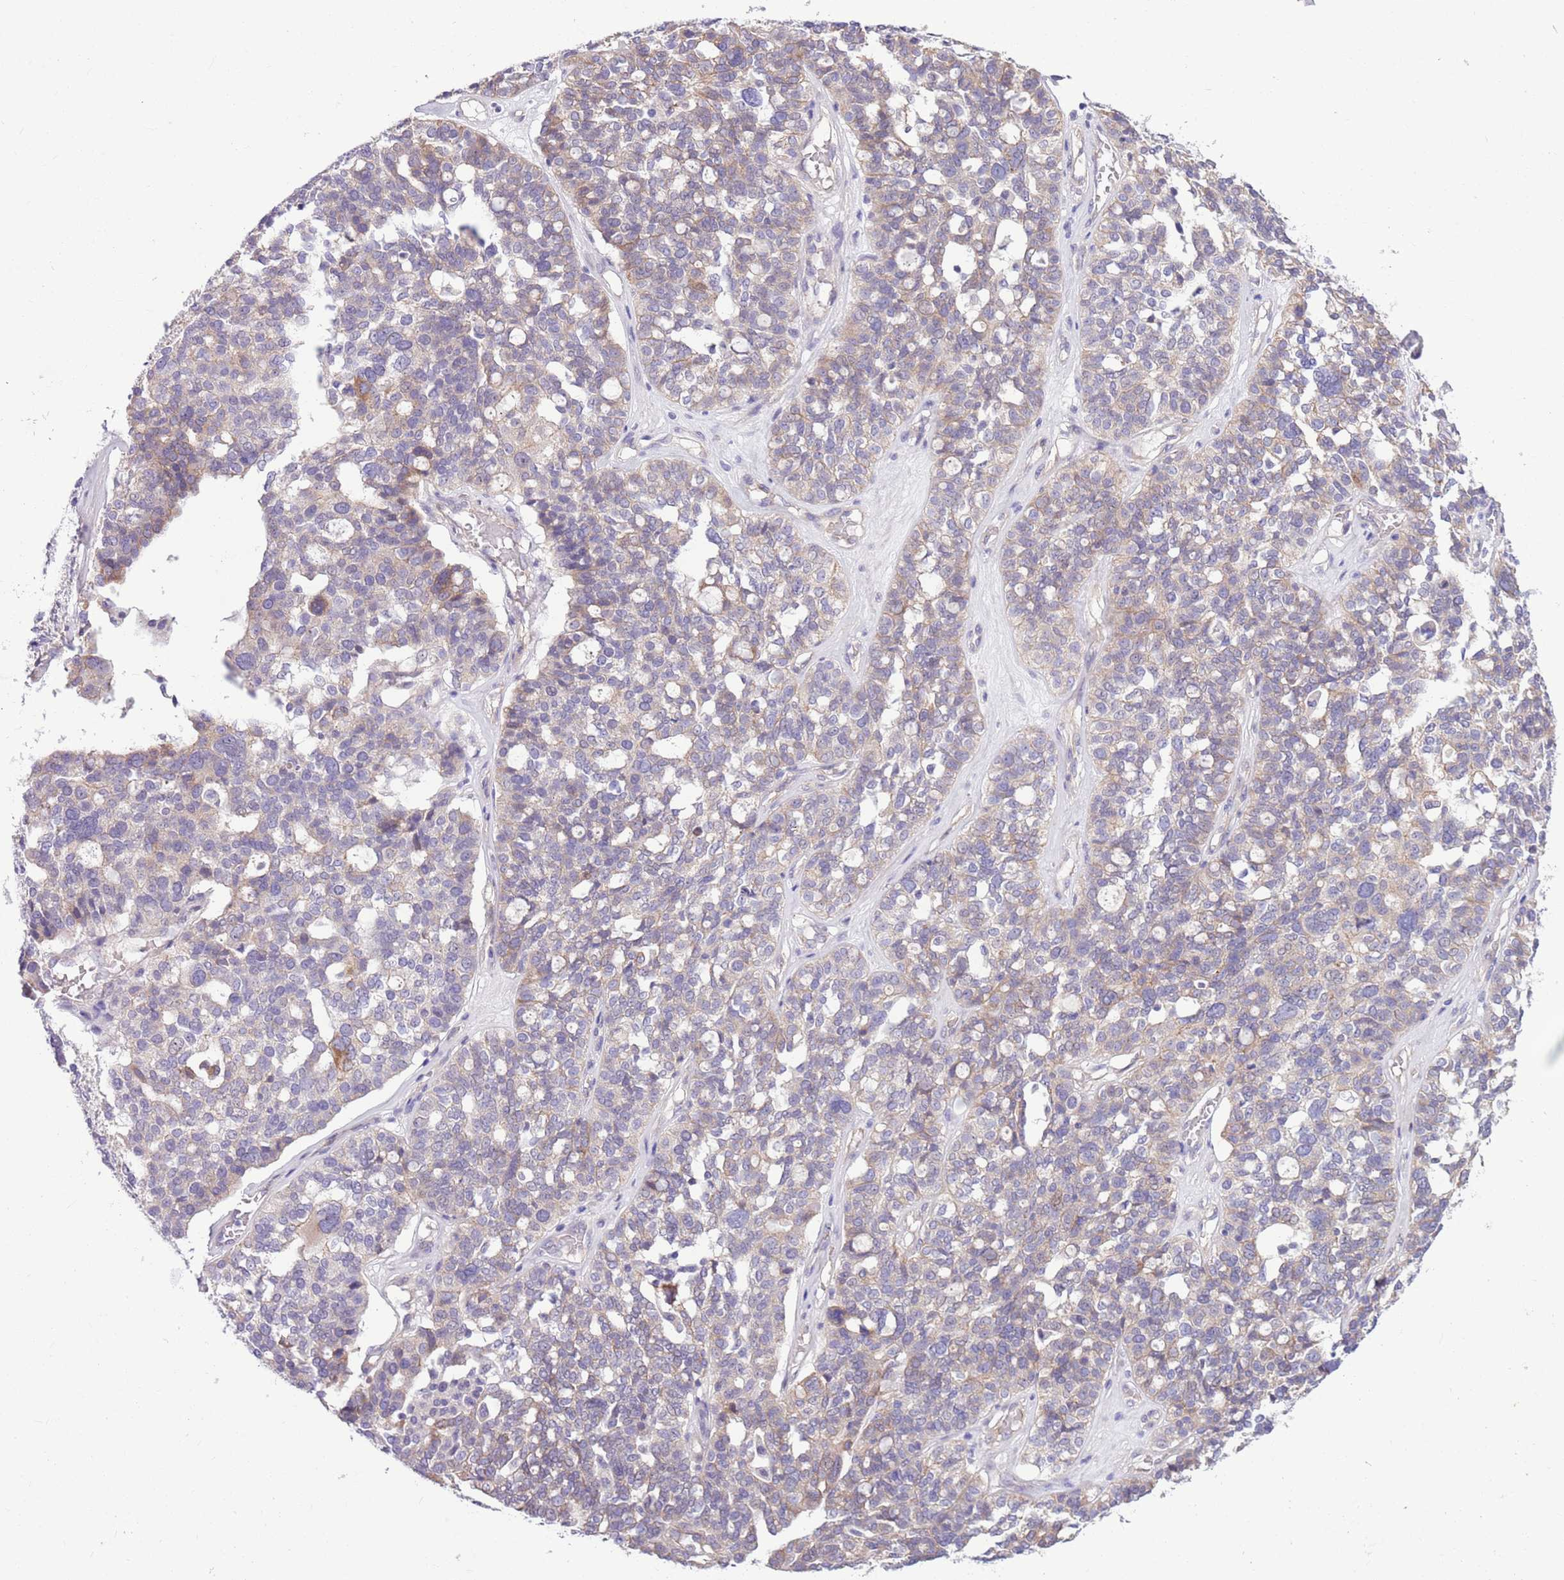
{"staining": {"intensity": "weak", "quantity": "25%-75%", "location": "cytoplasmic/membranous"}, "tissue": "ovarian cancer", "cell_type": "Tumor cells", "image_type": "cancer", "snomed": [{"axis": "morphology", "description": "Cystadenocarcinoma, serous, NOS"}, {"axis": "topography", "description": "Ovary"}], "caption": "Immunohistochemical staining of ovarian cancer shows weak cytoplasmic/membranous protein positivity in approximately 25%-75% of tumor cells.", "gene": "PARP8", "patient": {"sex": "female", "age": 59}}